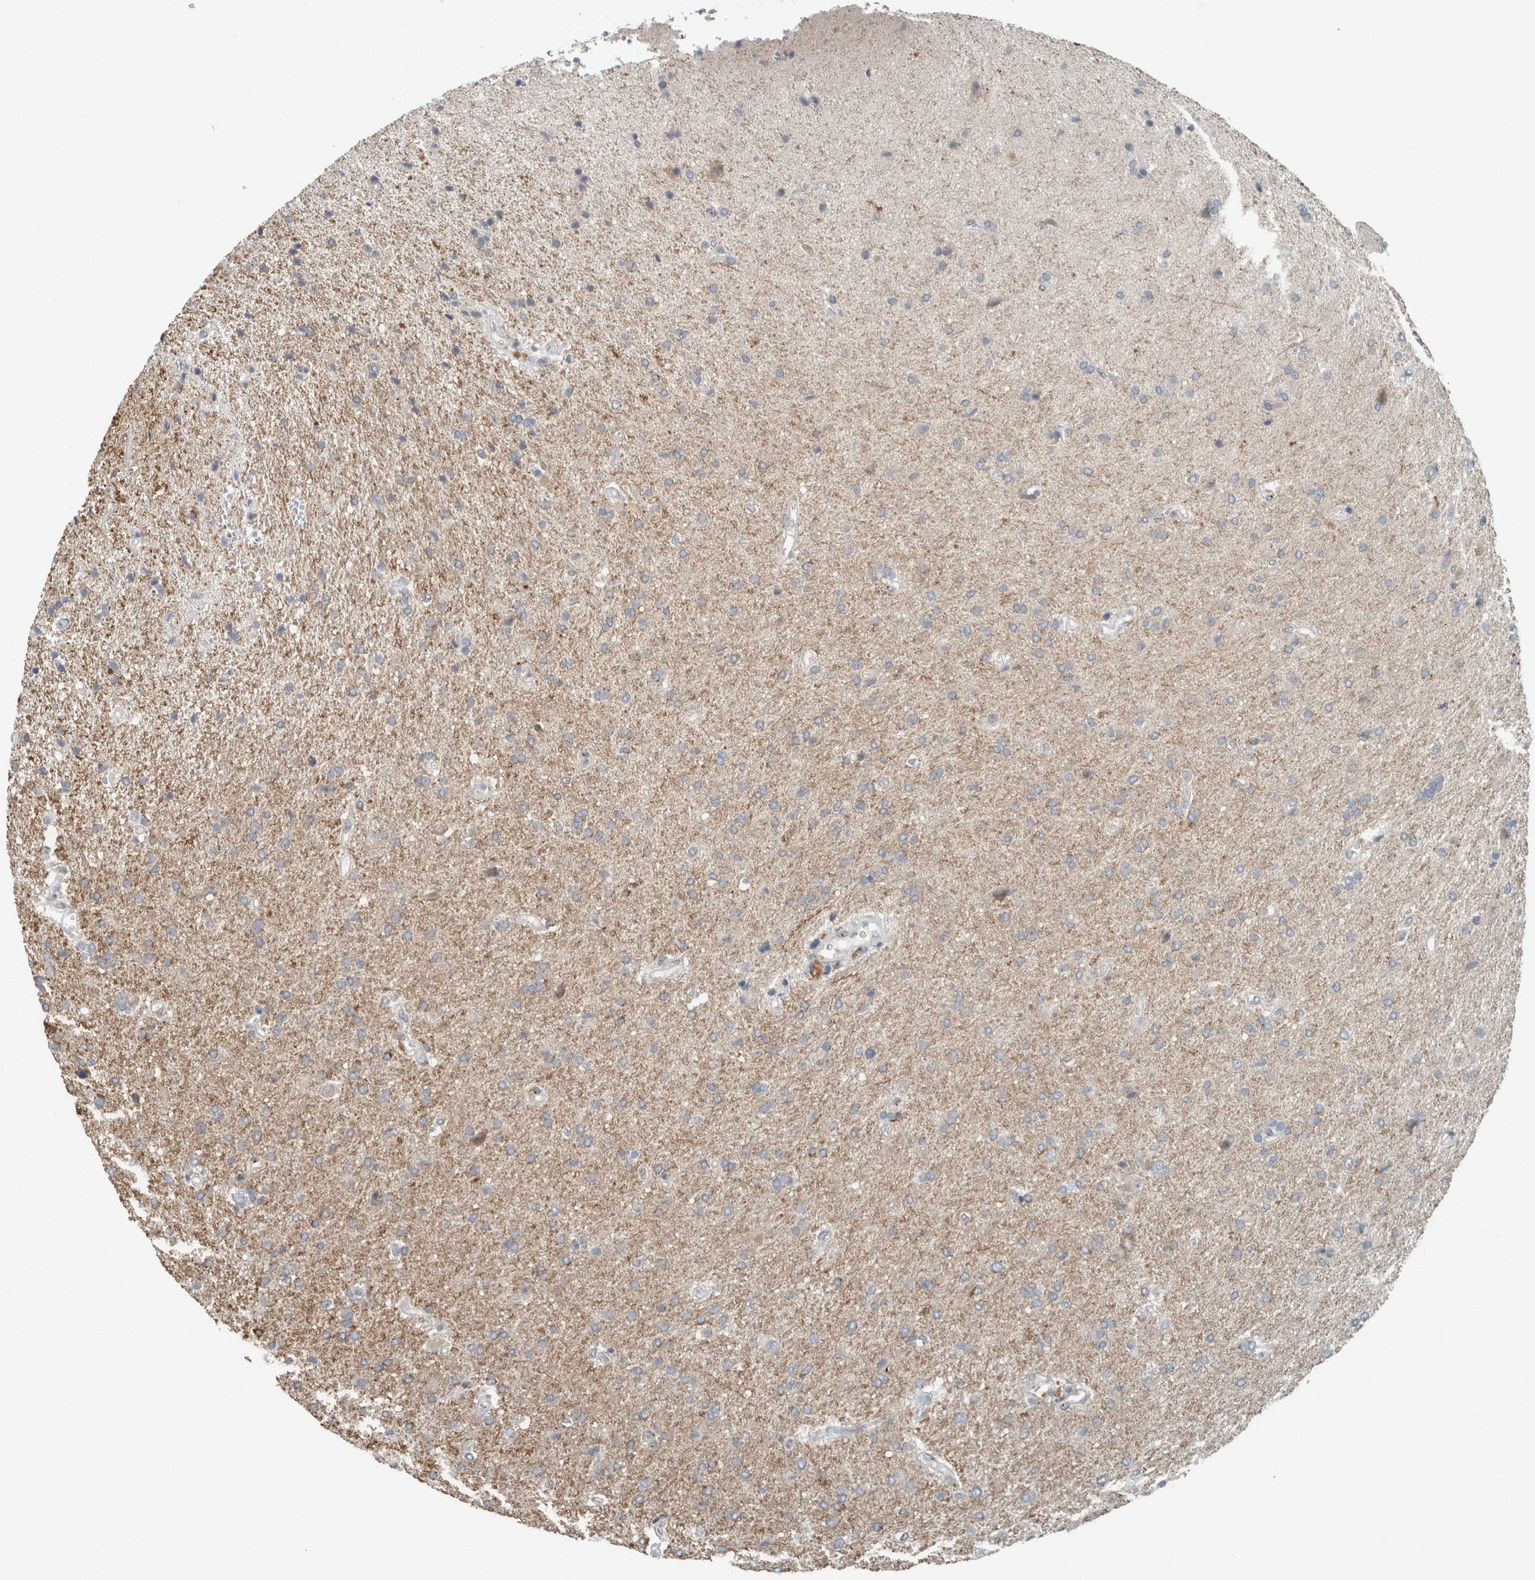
{"staining": {"intensity": "negative", "quantity": "none", "location": "none"}, "tissue": "glioma", "cell_type": "Tumor cells", "image_type": "cancer", "snomed": [{"axis": "morphology", "description": "Glioma, malignant, High grade"}, {"axis": "topography", "description": "Brain"}], "caption": "Glioma was stained to show a protein in brown. There is no significant positivity in tumor cells. The staining was performed using DAB (3,3'-diaminobenzidine) to visualize the protein expression in brown, while the nuclei were stained in blue with hematoxylin (Magnification: 20x).", "gene": "KIF1C", "patient": {"sex": "male", "age": 72}}